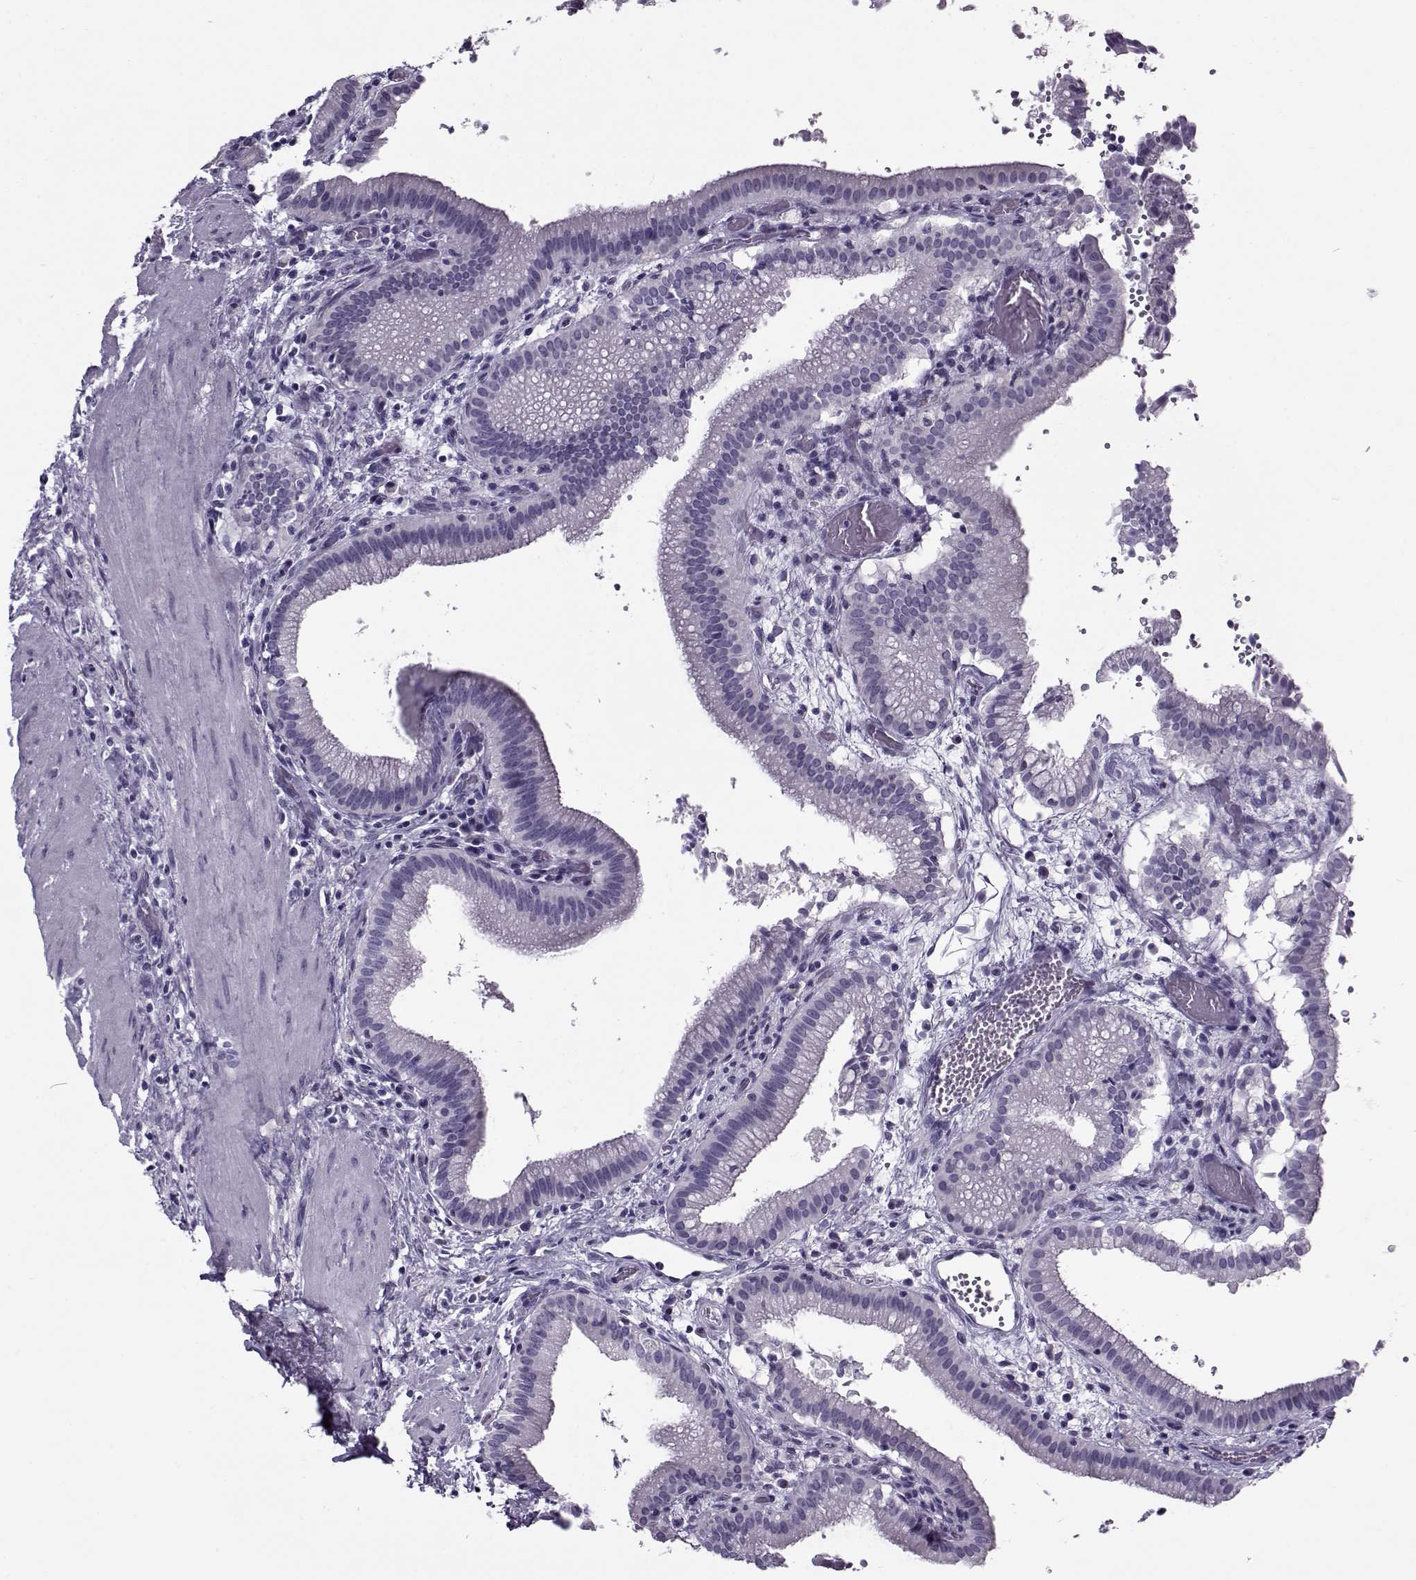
{"staining": {"intensity": "negative", "quantity": "none", "location": "none"}, "tissue": "gallbladder", "cell_type": "Glandular cells", "image_type": "normal", "snomed": [{"axis": "morphology", "description": "Normal tissue, NOS"}, {"axis": "topography", "description": "Gallbladder"}], "caption": "IHC image of unremarkable gallbladder: human gallbladder stained with DAB (3,3'-diaminobenzidine) reveals no significant protein staining in glandular cells.", "gene": "GAGE10", "patient": {"sex": "male", "age": 42}}